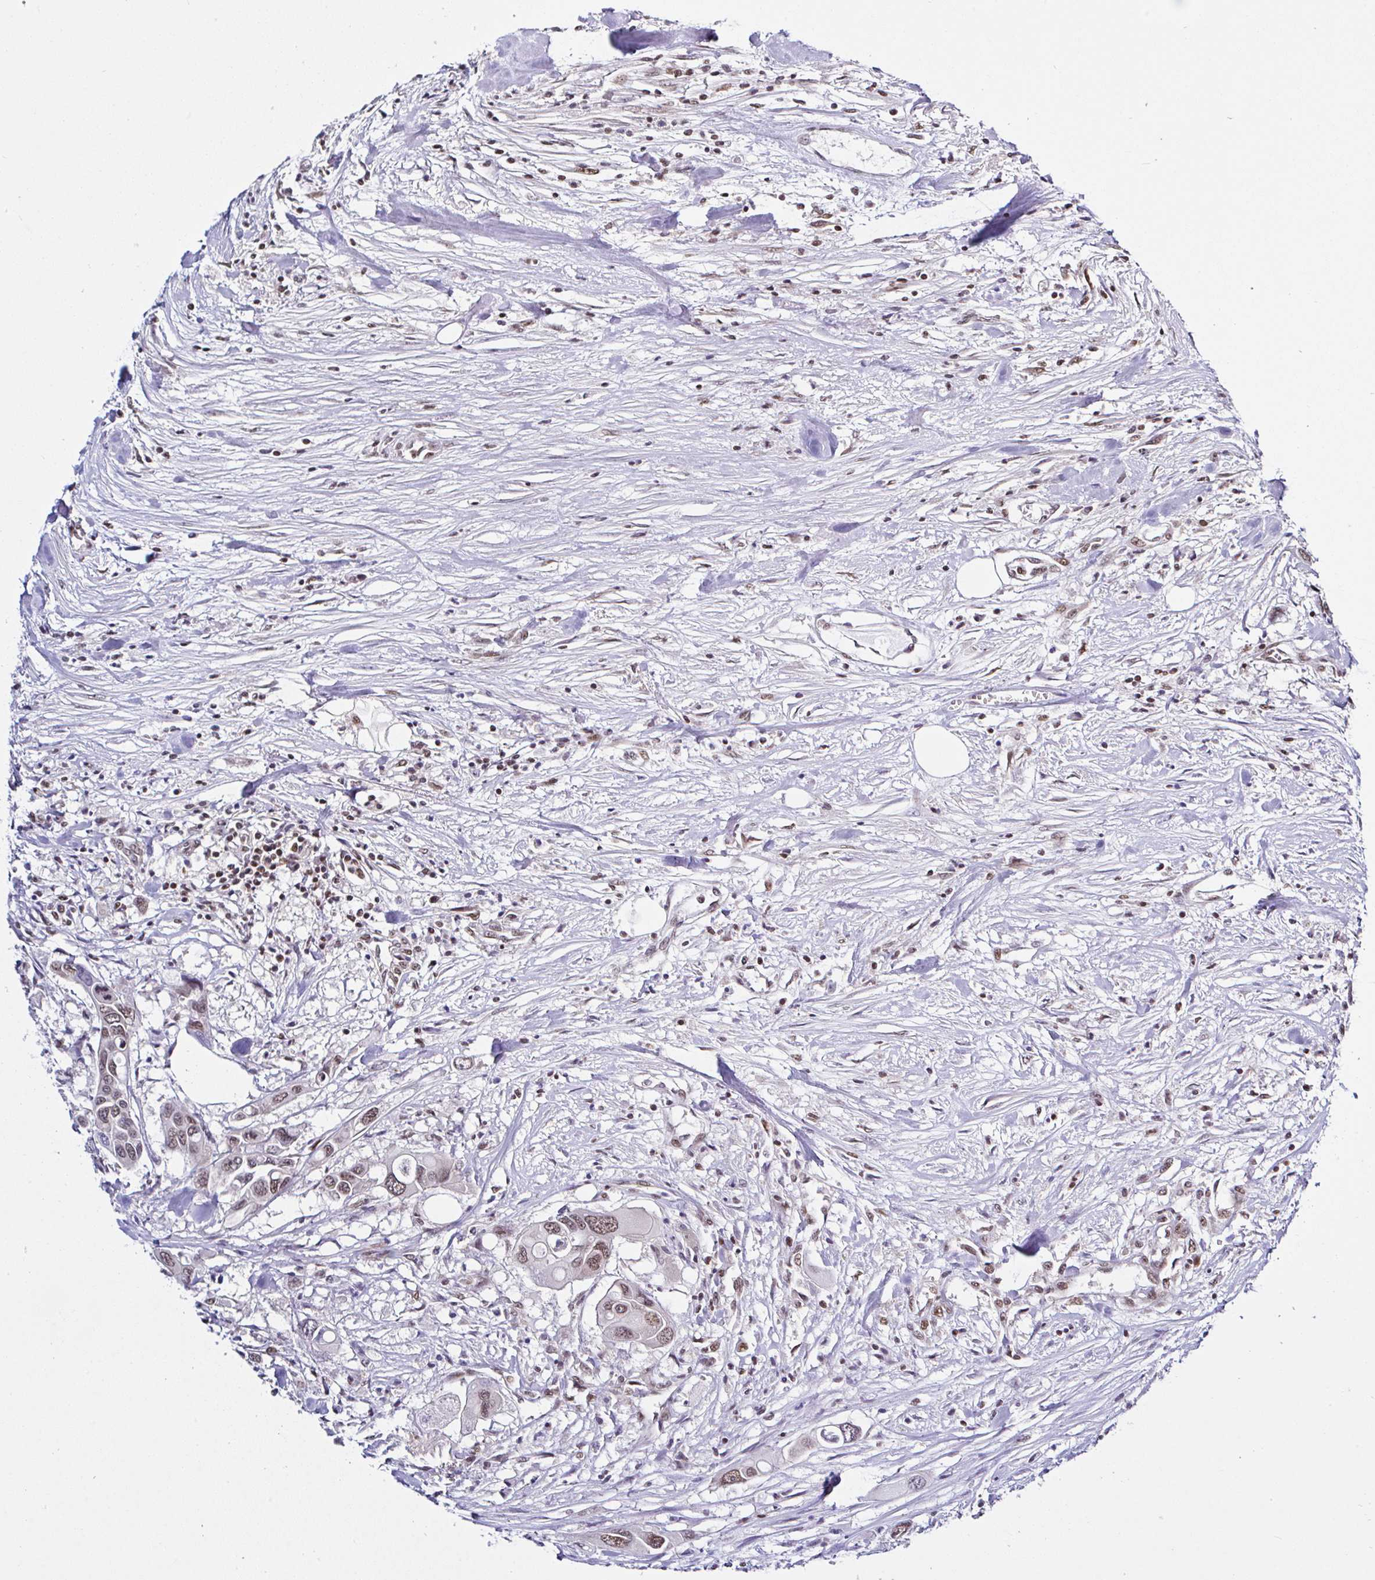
{"staining": {"intensity": "moderate", "quantity": ">75%", "location": "nuclear"}, "tissue": "colorectal cancer", "cell_type": "Tumor cells", "image_type": "cancer", "snomed": [{"axis": "morphology", "description": "Adenocarcinoma, NOS"}, {"axis": "topography", "description": "Colon"}], "caption": "Colorectal adenocarcinoma was stained to show a protein in brown. There is medium levels of moderate nuclear positivity in approximately >75% of tumor cells. (brown staining indicates protein expression, while blue staining denotes nuclei).", "gene": "DR1", "patient": {"sex": "male", "age": 77}}